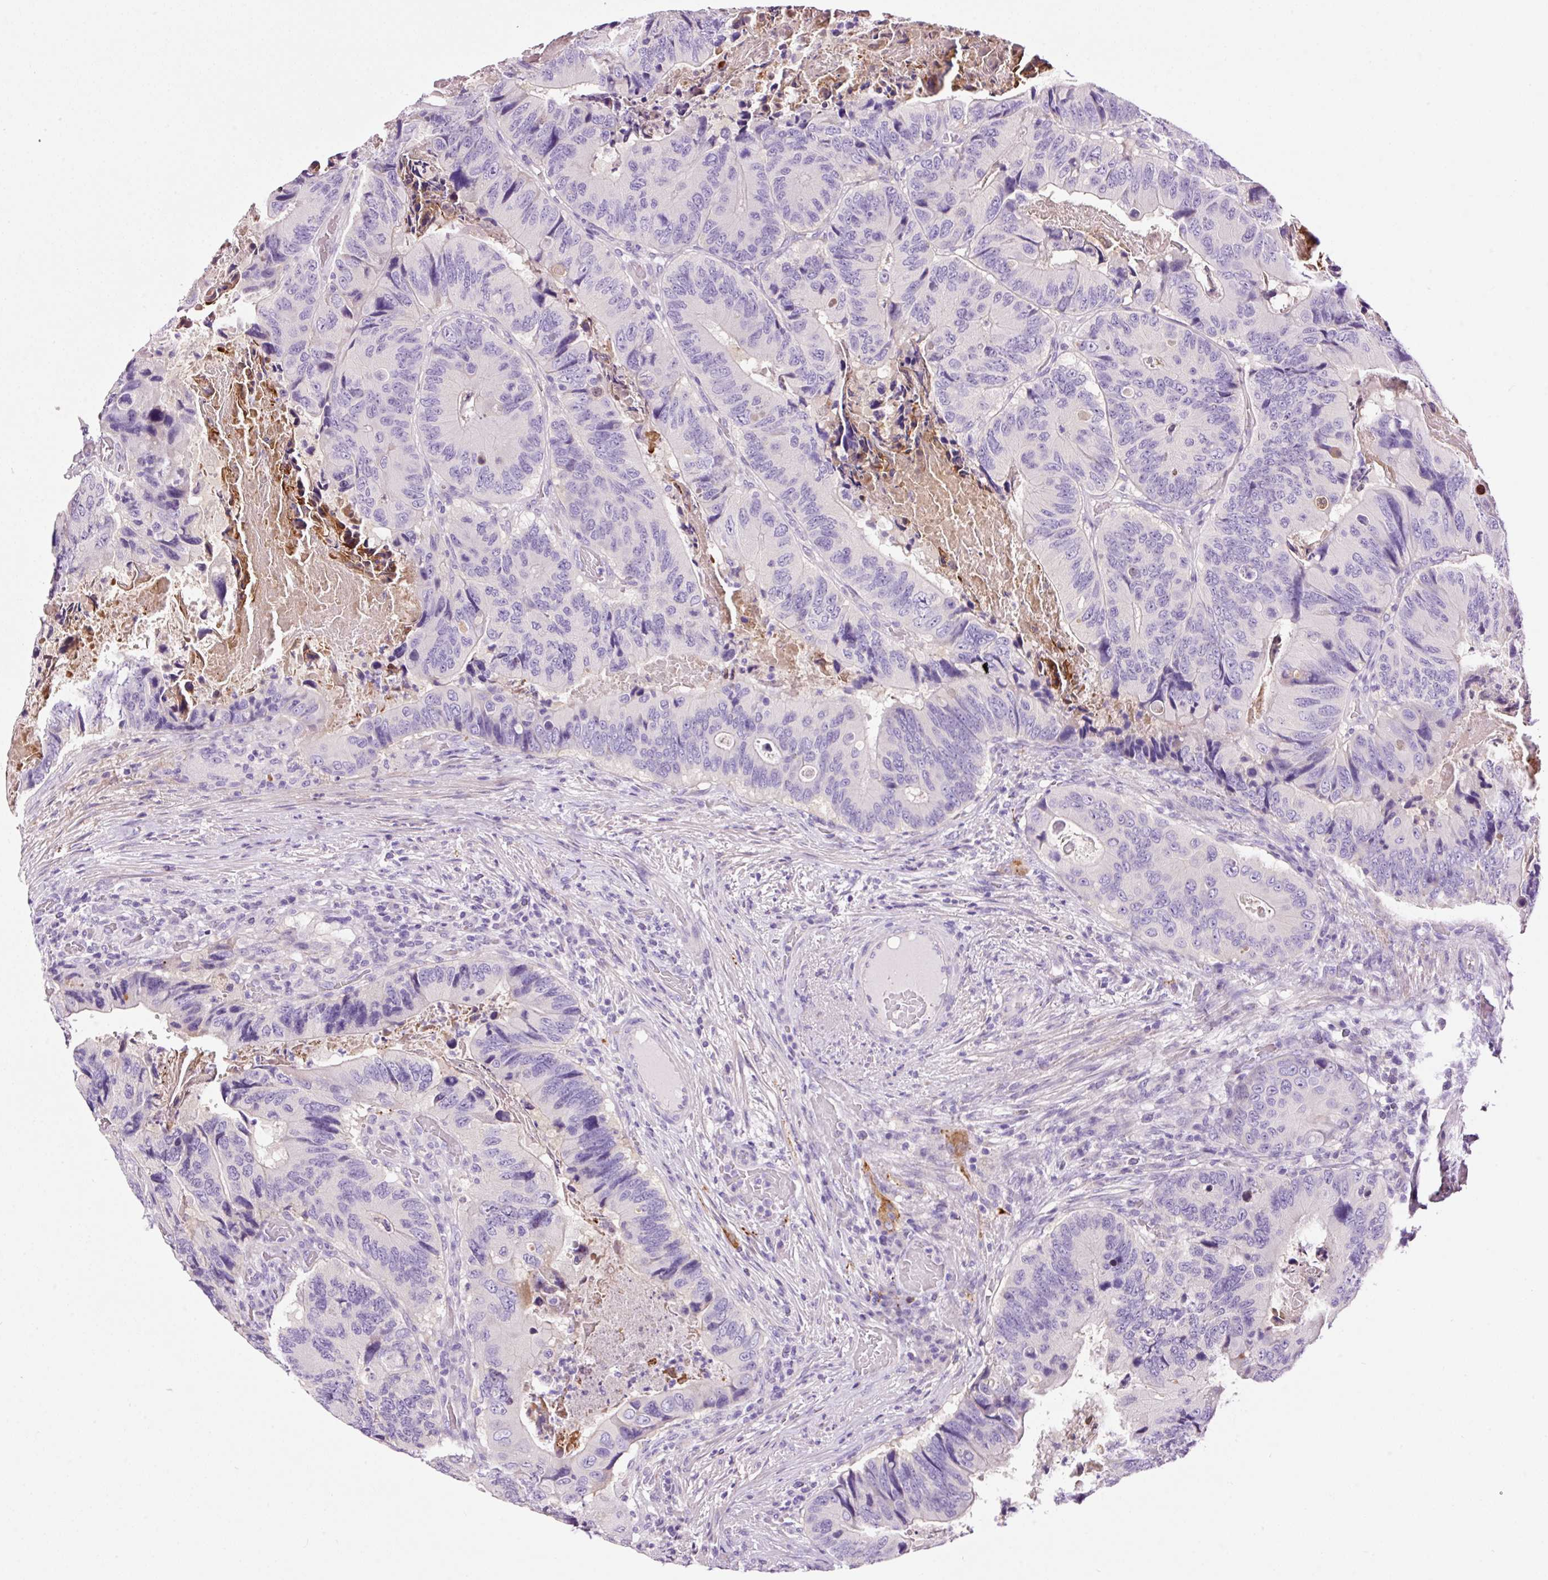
{"staining": {"intensity": "negative", "quantity": "none", "location": "none"}, "tissue": "colorectal cancer", "cell_type": "Tumor cells", "image_type": "cancer", "snomed": [{"axis": "morphology", "description": "Adenocarcinoma, NOS"}, {"axis": "topography", "description": "Colon"}], "caption": "The micrograph shows no staining of tumor cells in colorectal adenocarcinoma.", "gene": "PAM", "patient": {"sex": "male", "age": 84}}